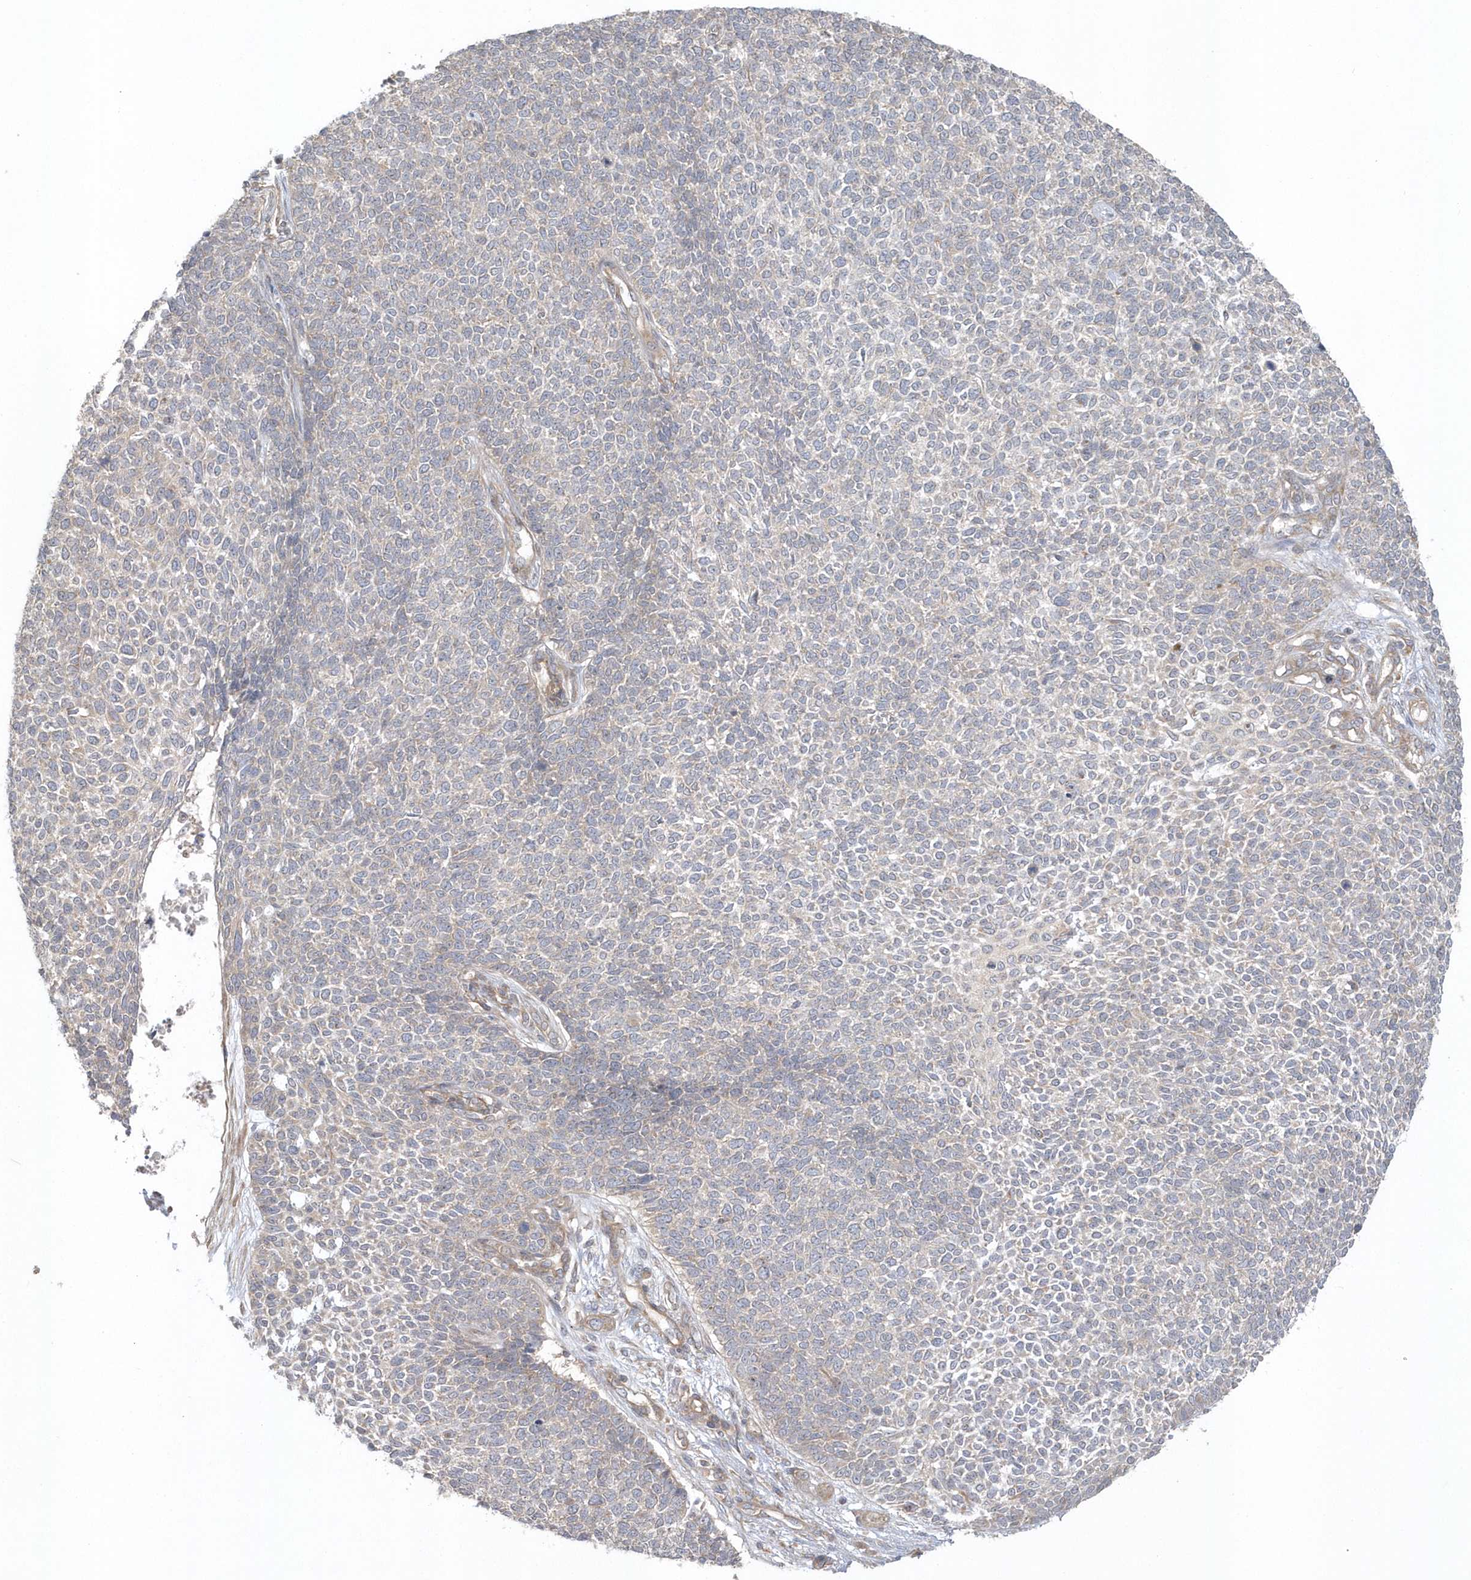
{"staining": {"intensity": "negative", "quantity": "none", "location": "none"}, "tissue": "skin cancer", "cell_type": "Tumor cells", "image_type": "cancer", "snomed": [{"axis": "morphology", "description": "Basal cell carcinoma"}, {"axis": "topography", "description": "Skin"}], "caption": "A high-resolution histopathology image shows immunohistochemistry staining of basal cell carcinoma (skin), which demonstrates no significant staining in tumor cells.", "gene": "ACTR1A", "patient": {"sex": "female", "age": 84}}